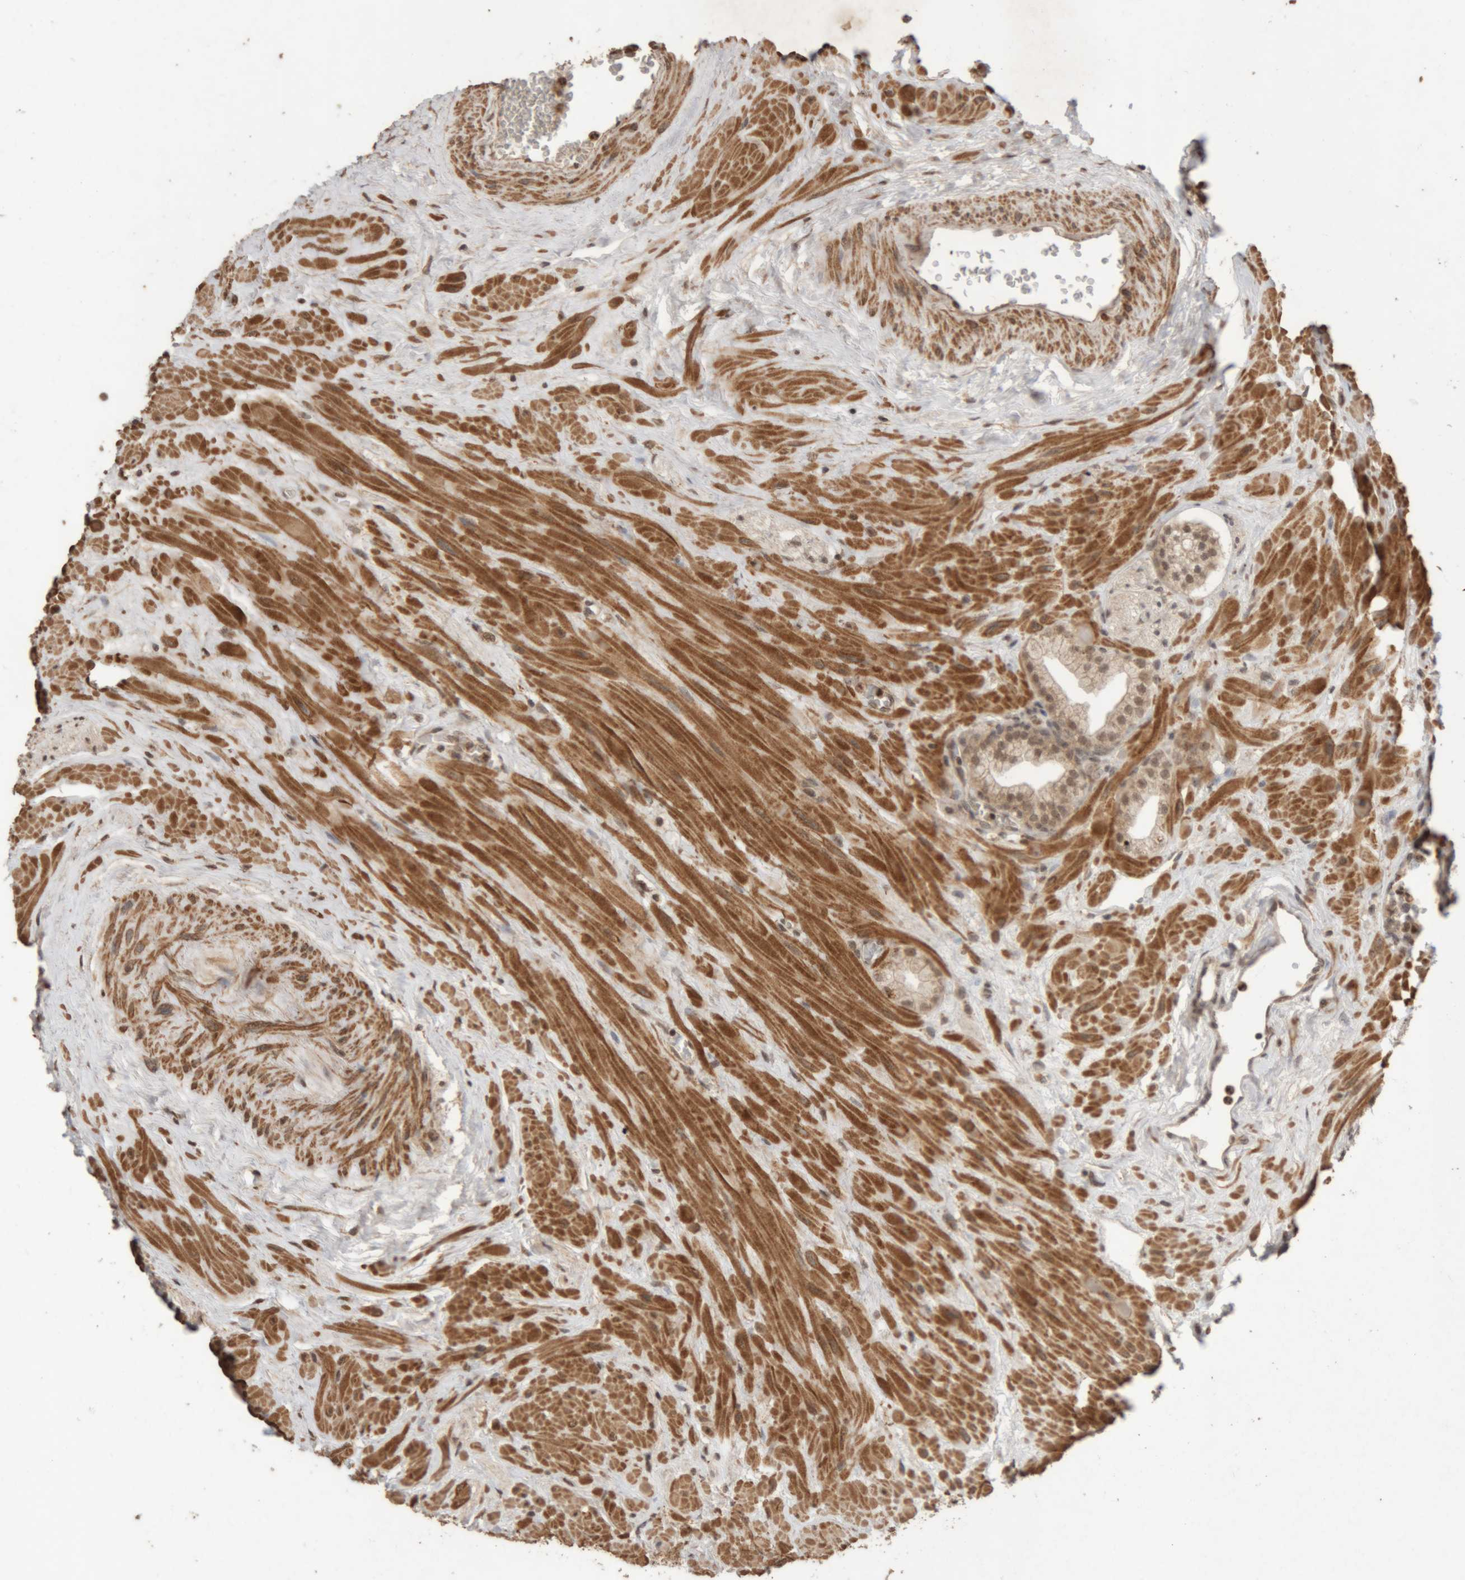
{"staining": {"intensity": "moderate", "quantity": ">75%", "location": "cytoplasmic/membranous,nuclear"}, "tissue": "prostate", "cell_type": "Glandular cells", "image_type": "normal", "snomed": [{"axis": "morphology", "description": "Normal tissue, NOS"}, {"axis": "morphology", "description": "Urothelial carcinoma, Low grade"}, {"axis": "topography", "description": "Urinary bladder"}, {"axis": "topography", "description": "Prostate"}], "caption": "This histopathology image displays immunohistochemistry (IHC) staining of unremarkable prostate, with medium moderate cytoplasmic/membranous,nuclear expression in about >75% of glandular cells.", "gene": "KEAP1", "patient": {"sex": "male", "age": 60}}